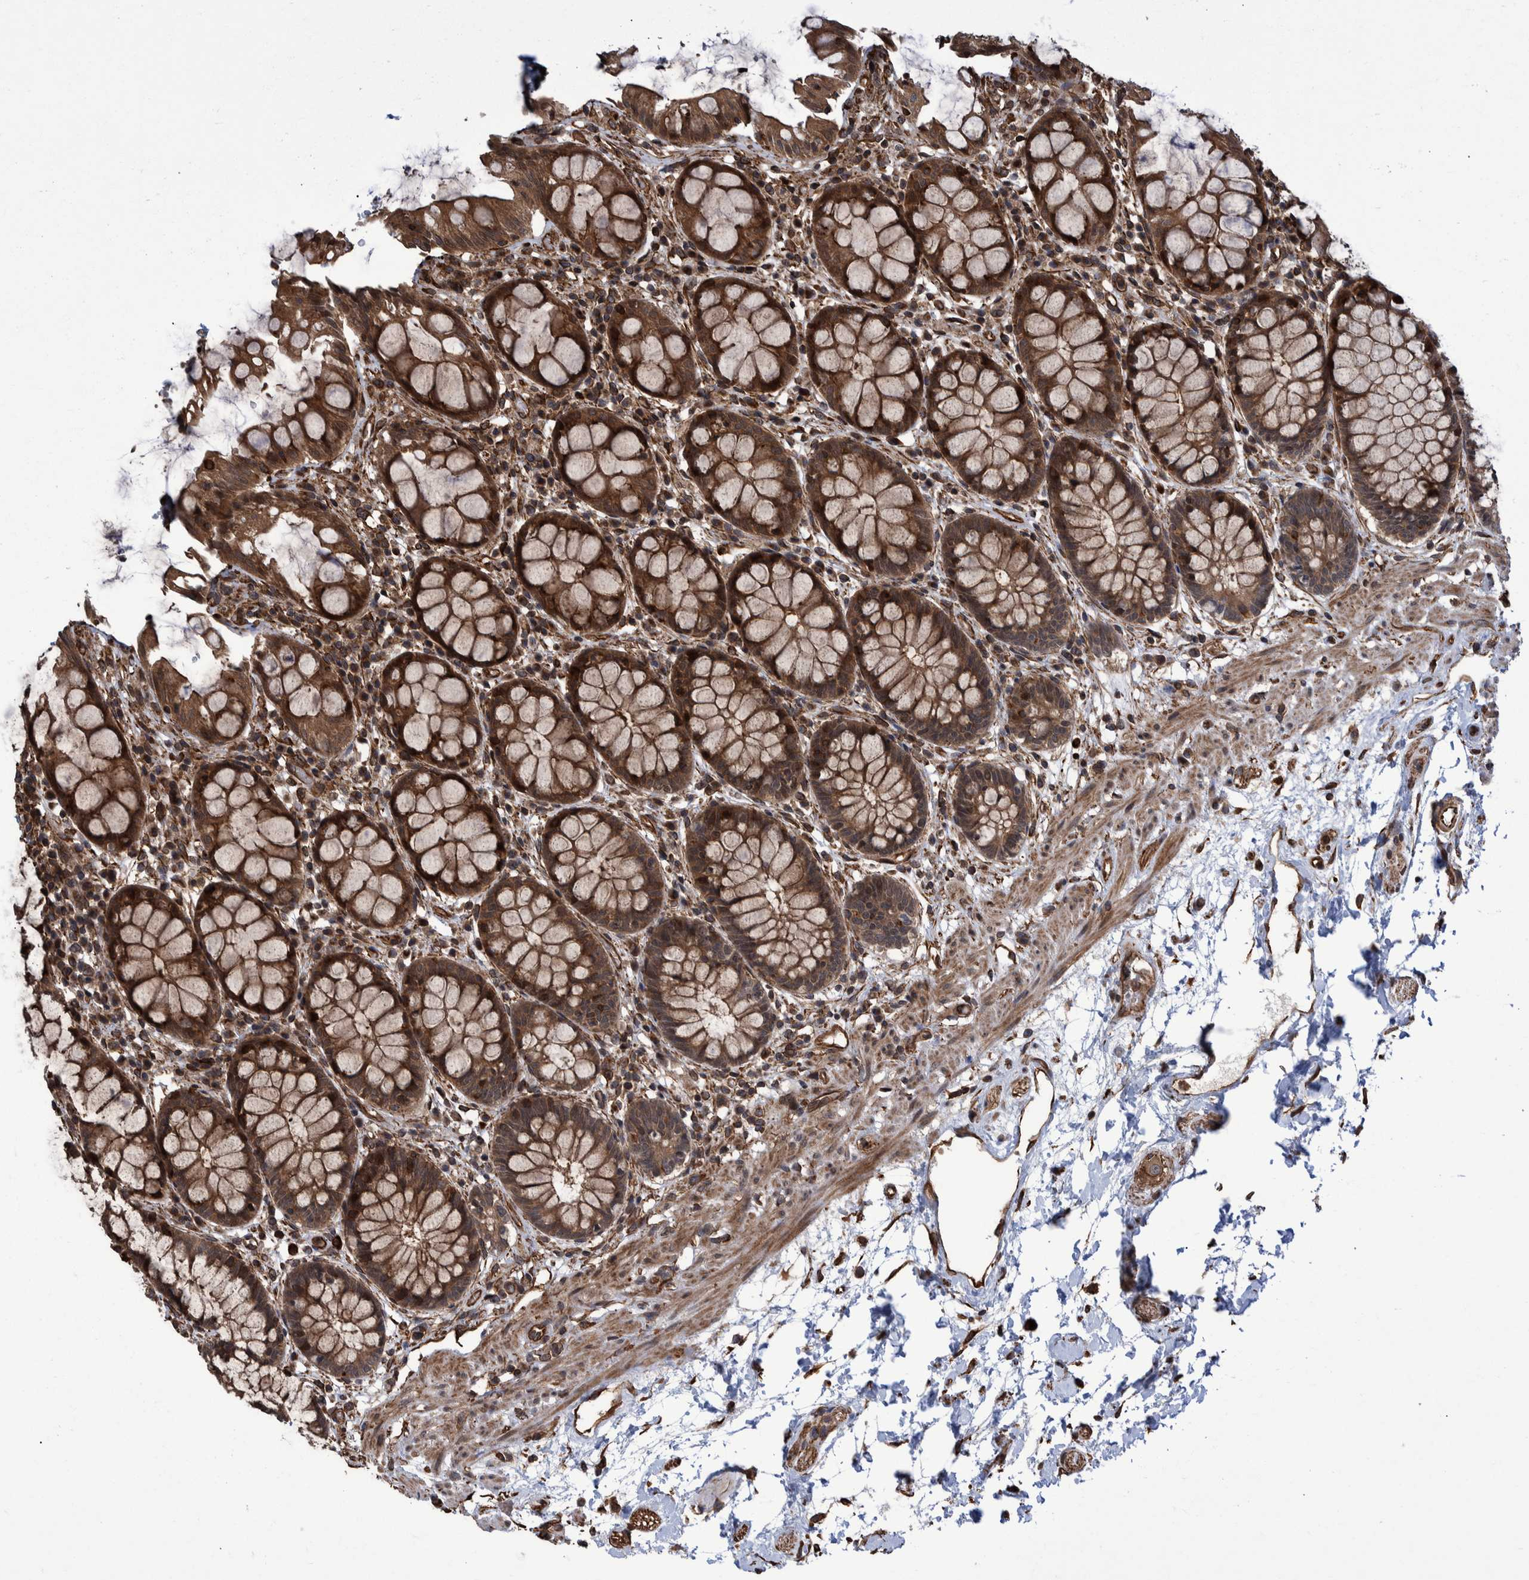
{"staining": {"intensity": "strong", "quantity": ">75%", "location": "cytoplasmic/membranous"}, "tissue": "rectum", "cell_type": "Glandular cells", "image_type": "normal", "snomed": [{"axis": "morphology", "description": "Normal tissue, NOS"}, {"axis": "topography", "description": "Rectum"}], "caption": "Brown immunohistochemical staining in normal human rectum displays strong cytoplasmic/membranous staining in approximately >75% of glandular cells.", "gene": "TNFRSF10B", "patient": {"sex": "male", "age": 64}}